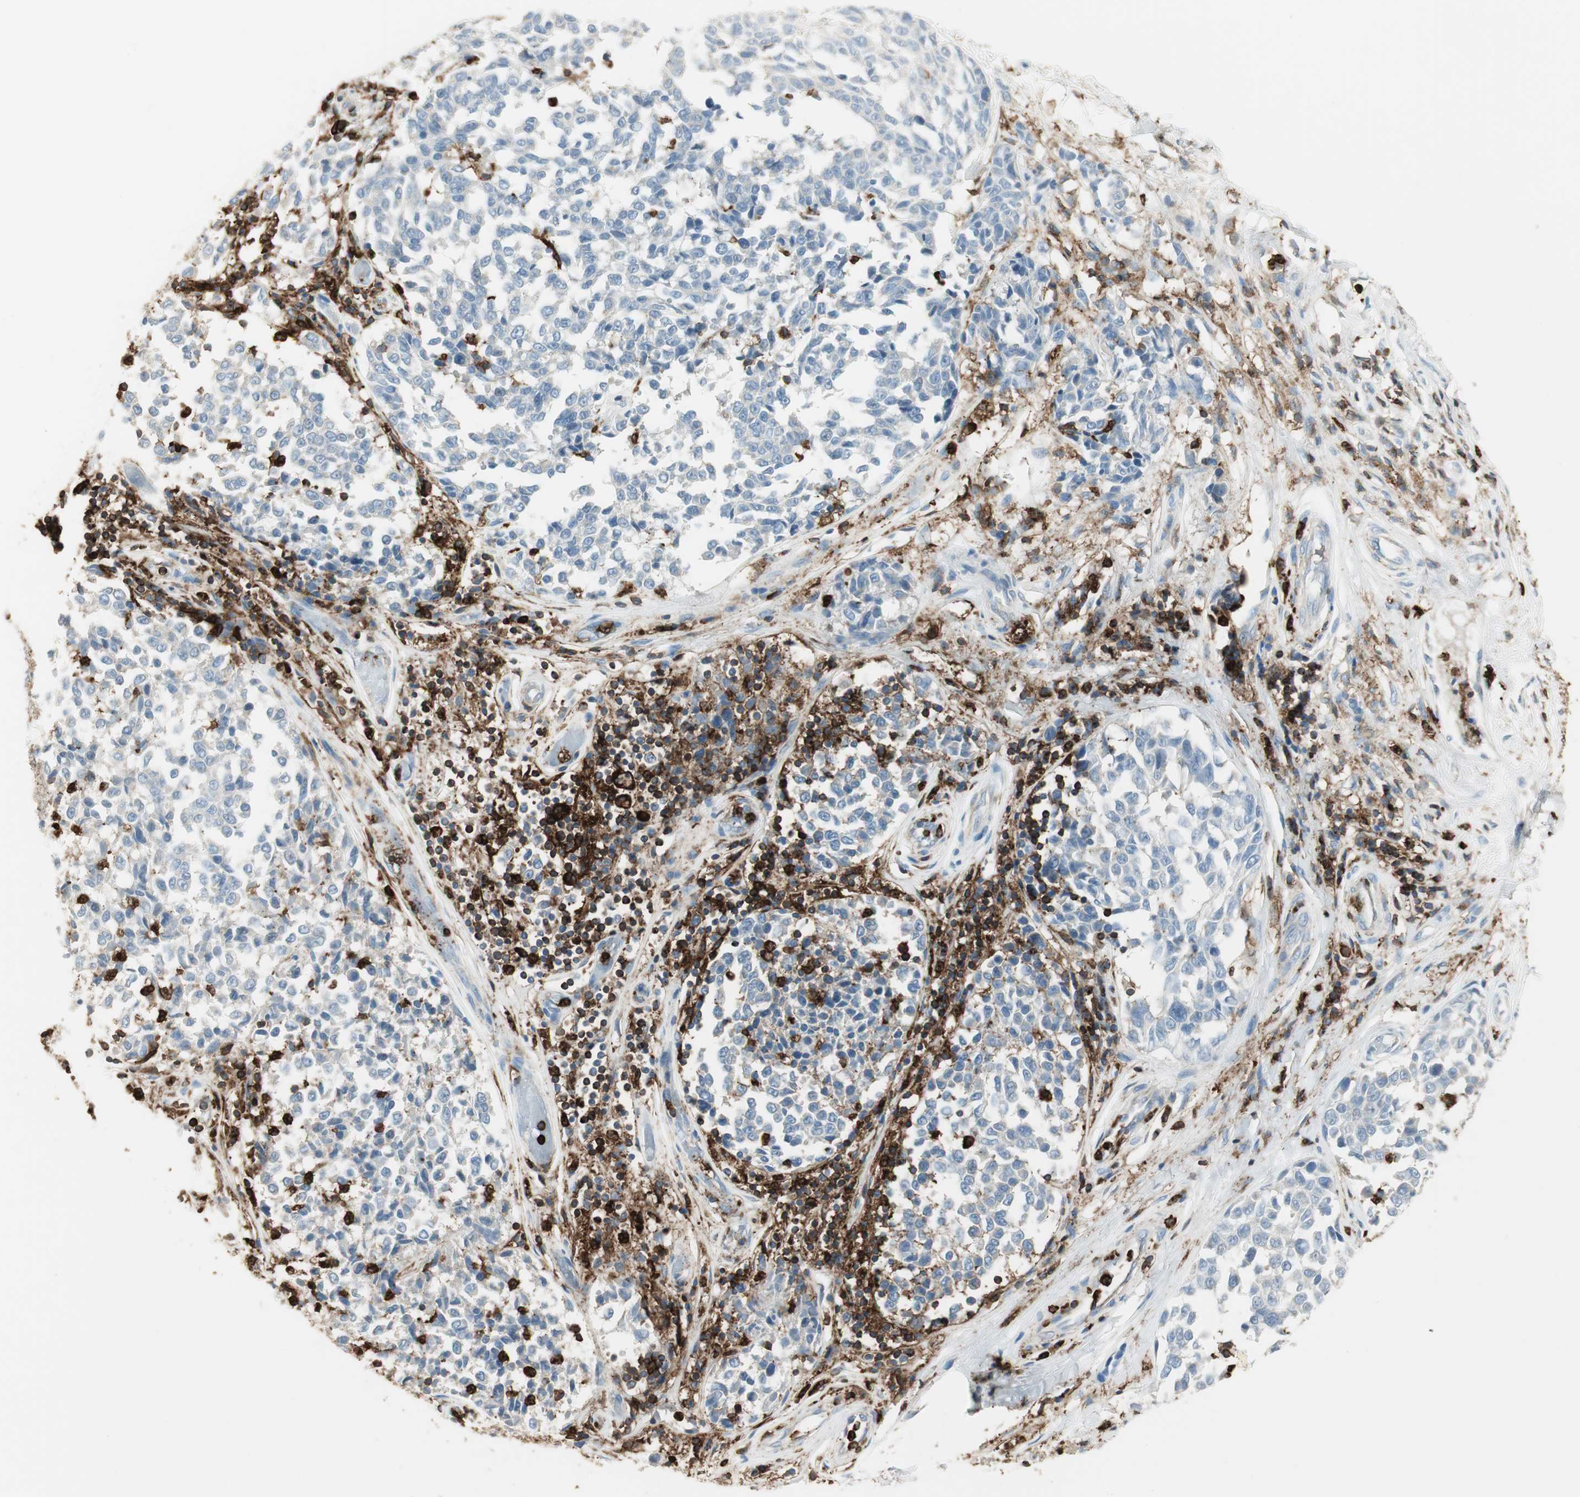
{"staining": {"intensity": "negative", "quantity": "none", "location": "none"}, "tissue": "melanoma", "cell_type": "Tumor cells", "image_type": "cancer", "snomed": [{"axis": "morphology", "description": "Malignant melanoma, NOS"}, {"axis": "topography", "description": "Skin"}], "caption": "Tumor cells are negative for brown protein staining in melanoma. Brightfield microscopy of immunohistochemistry stained with DAB (3,3'-diaminobenzidine) (brown) and hematoxylin (blue), captured at high magnification.", "gene": "ITGB2", "patient": {"sex": "female", "age": 64}}